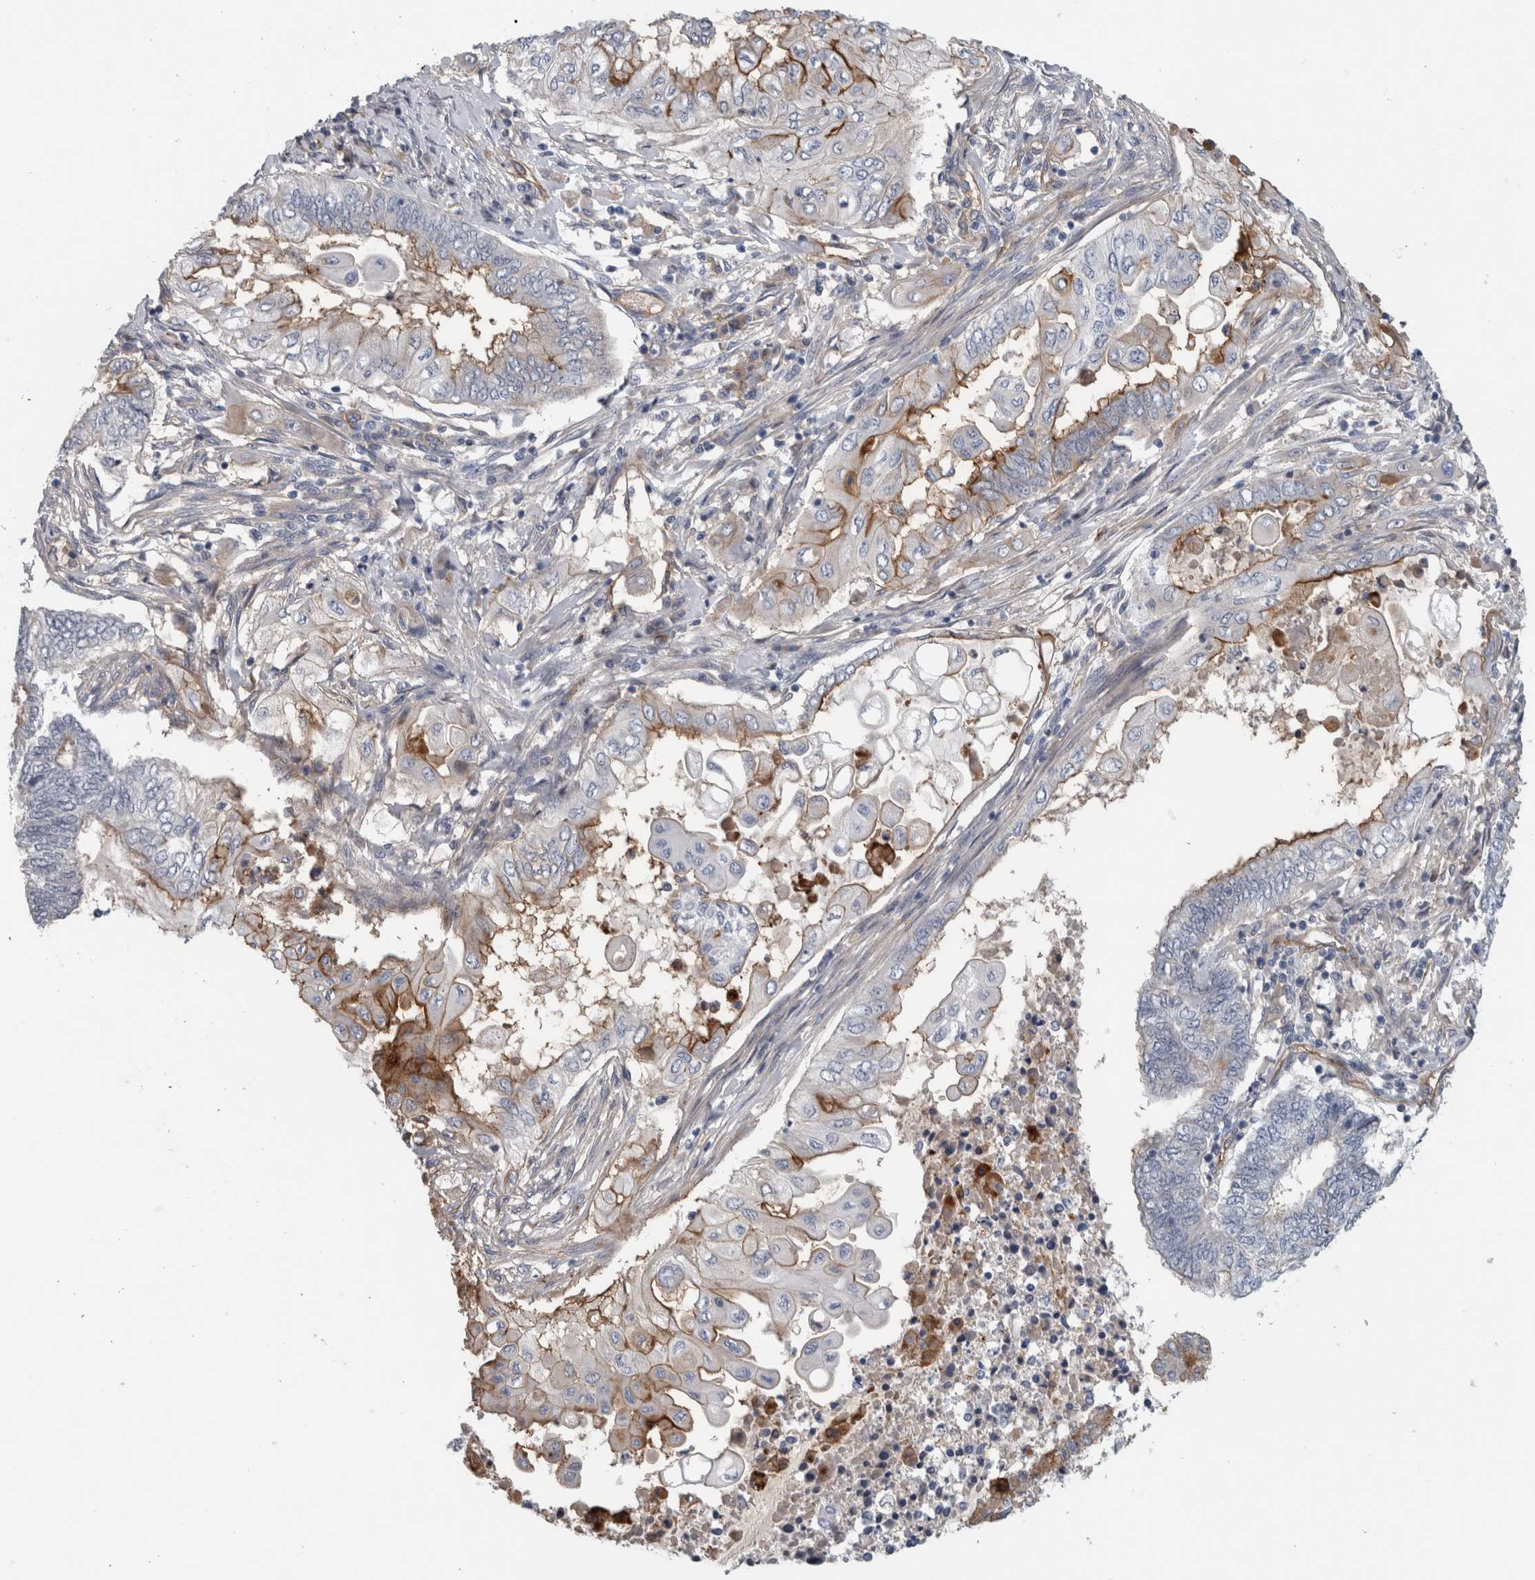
{"staining": {"intensity": "moderate", "quantity": "<25%", "location": "cytoplasmic/membranous"}, "tissue": "endometrial cancer", "cell_type": "Tumor cells", "image_type": "cancer", "snomed": [{"axis": "morphology", "description": "Adenocarcinoma, NOS"}, {"axis": "topography", "description": "Uterus"}, {"axis": "topography", "description": "Endometrium"}], "caption": "A low amount of moderate cytoplasmic/membranous expression is appreciated in about <25% of tumor cells in endometrial adenocarcinoma tissue. (Stains: DAB in brown, nuclei in blue, Microscopy: brightfield microscopy at high magnification).", "gene": "CD59", "patient": {"sex": "female", "age": 70}}